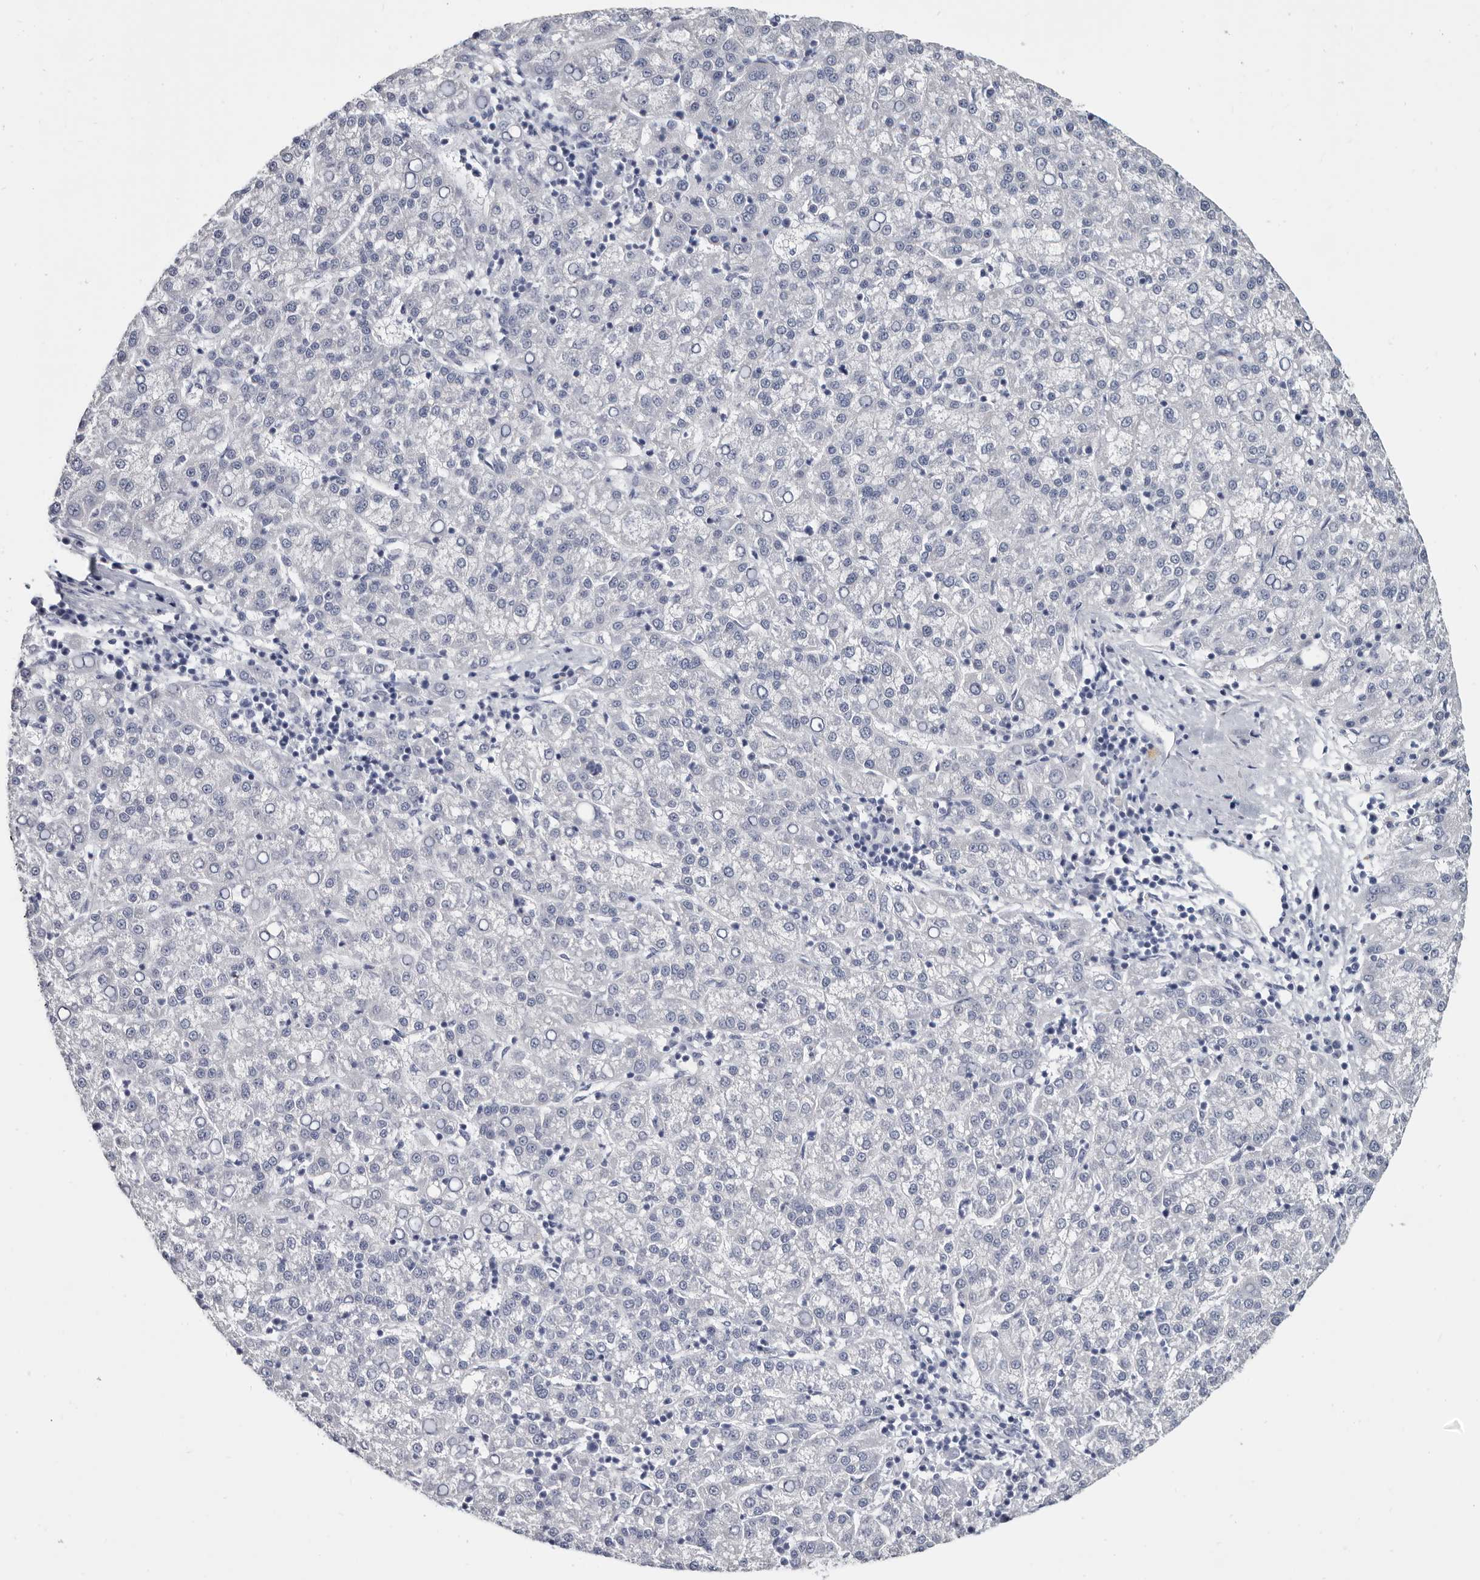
{"staining": {"intensity": "negative", "quantity": "none", "location": "none"}, "tissue": "liver cancer", "cell_type": "Tumor cells", "image_type": "cancer", "snomed": [{"axis": "morphology", "description": "Carcinoma, Hepatocellular, NOS"}, {"axis": "topography", "description": "Liver"}], "caption": "Tumor cells show no significant positivity in hepatocellular carcinoma (liver). (DAB immunohistochemistry (IHC) with hematoxylin counter stain).", "gene": "WRAP73", "patient": {"sex": "female", "age": 58}}